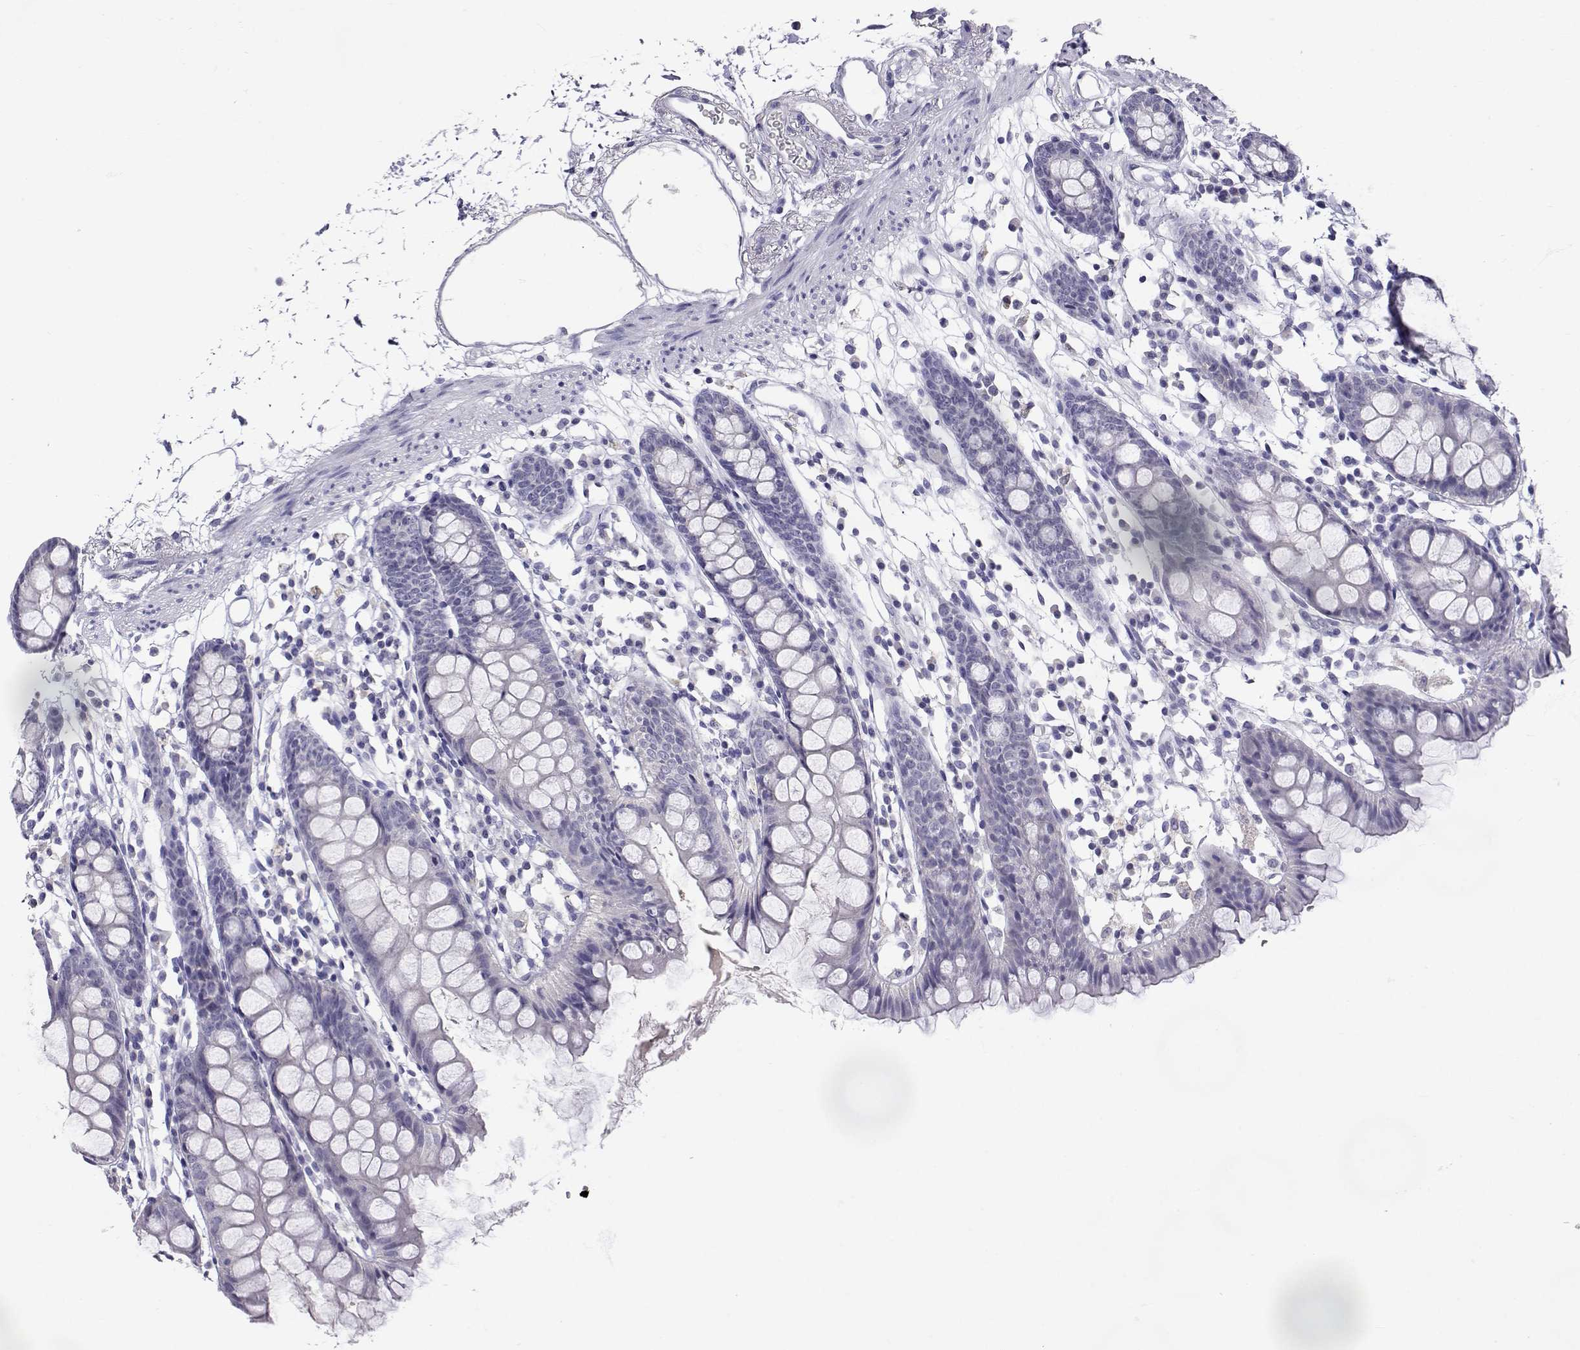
{"staining": {"intensity": "negative", "quantity": "none", "location": "none"}, "tissue": "colon", "cell_type": "Endothelial cells", "image_type": "normal", "snomed": [{"axis": "morphology", "description": "Normal tissue, NOS"}, {"axis": "topography", "description": "Colon"}], "caption": "Image shows no protein staining in endothelial cells of unremarkable colon. Nuclei are stained in blue.", "gene": "SLC6A3", "patient": {"sex": "male", "age": 47}}